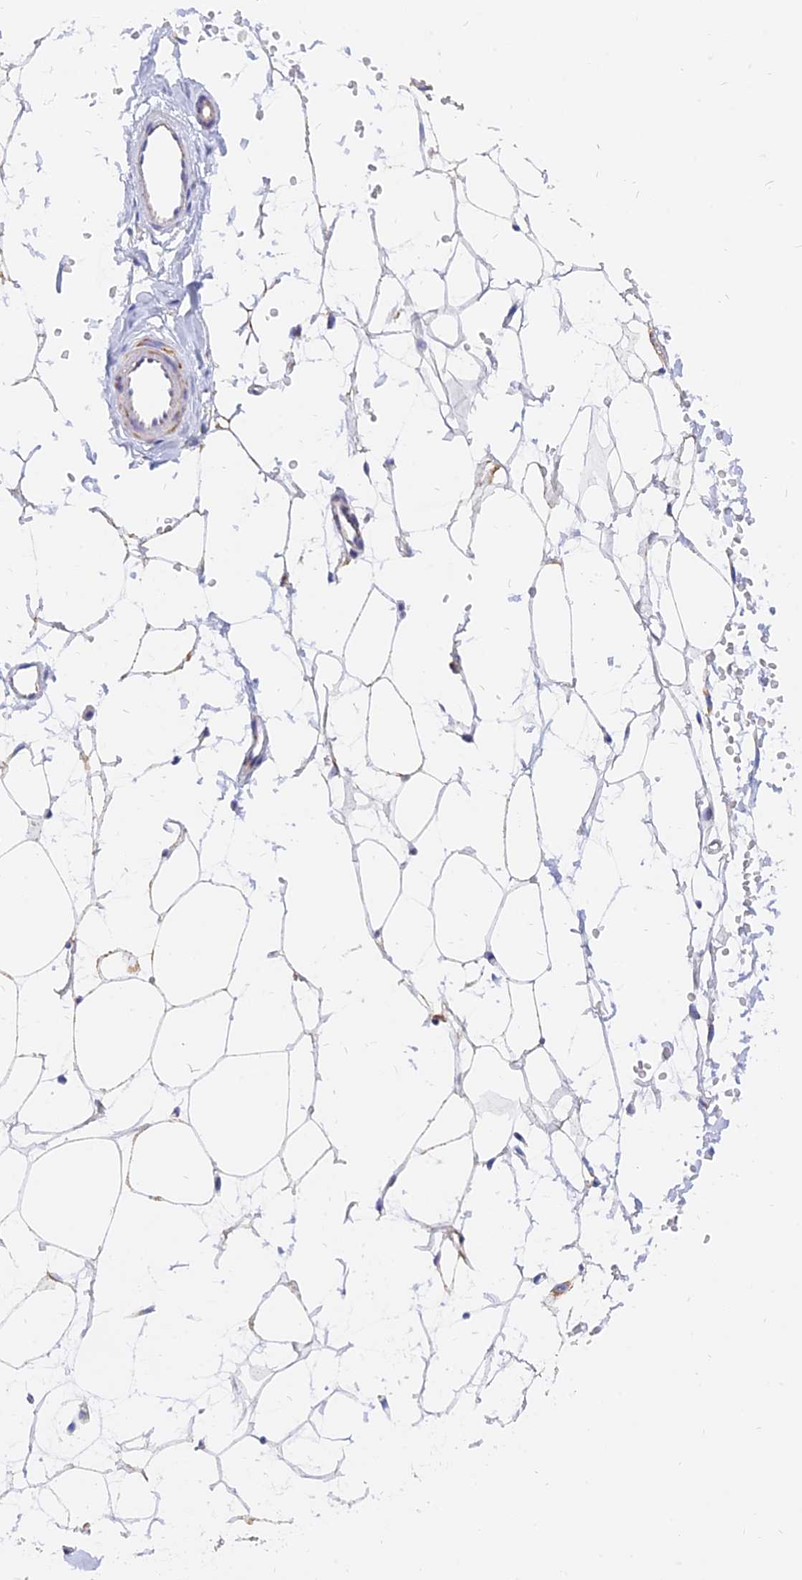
{"staining": {"intensity": "weak", "quantity": ">75%", "location": "cytoplasmic/membranous"}, "tissue": "adipose tissue", "cell_type": "Adipocytes", "image_type": "normal", "snomed": [{"axis": "morphology", "description": "Normal tissue, NOS"}, {"axis": "topography", "description": "Breast"}], "caption": "This histopathology image shows normal adipose tissue stained with IHC to label a protein in brown. The cytoplasmic/membranous of adipocytes show weak positivity for the protein. Nuclei are counter-stained blue.", "gene": "NDUFB6", "patient": {"sex": "female", "age": 23}}